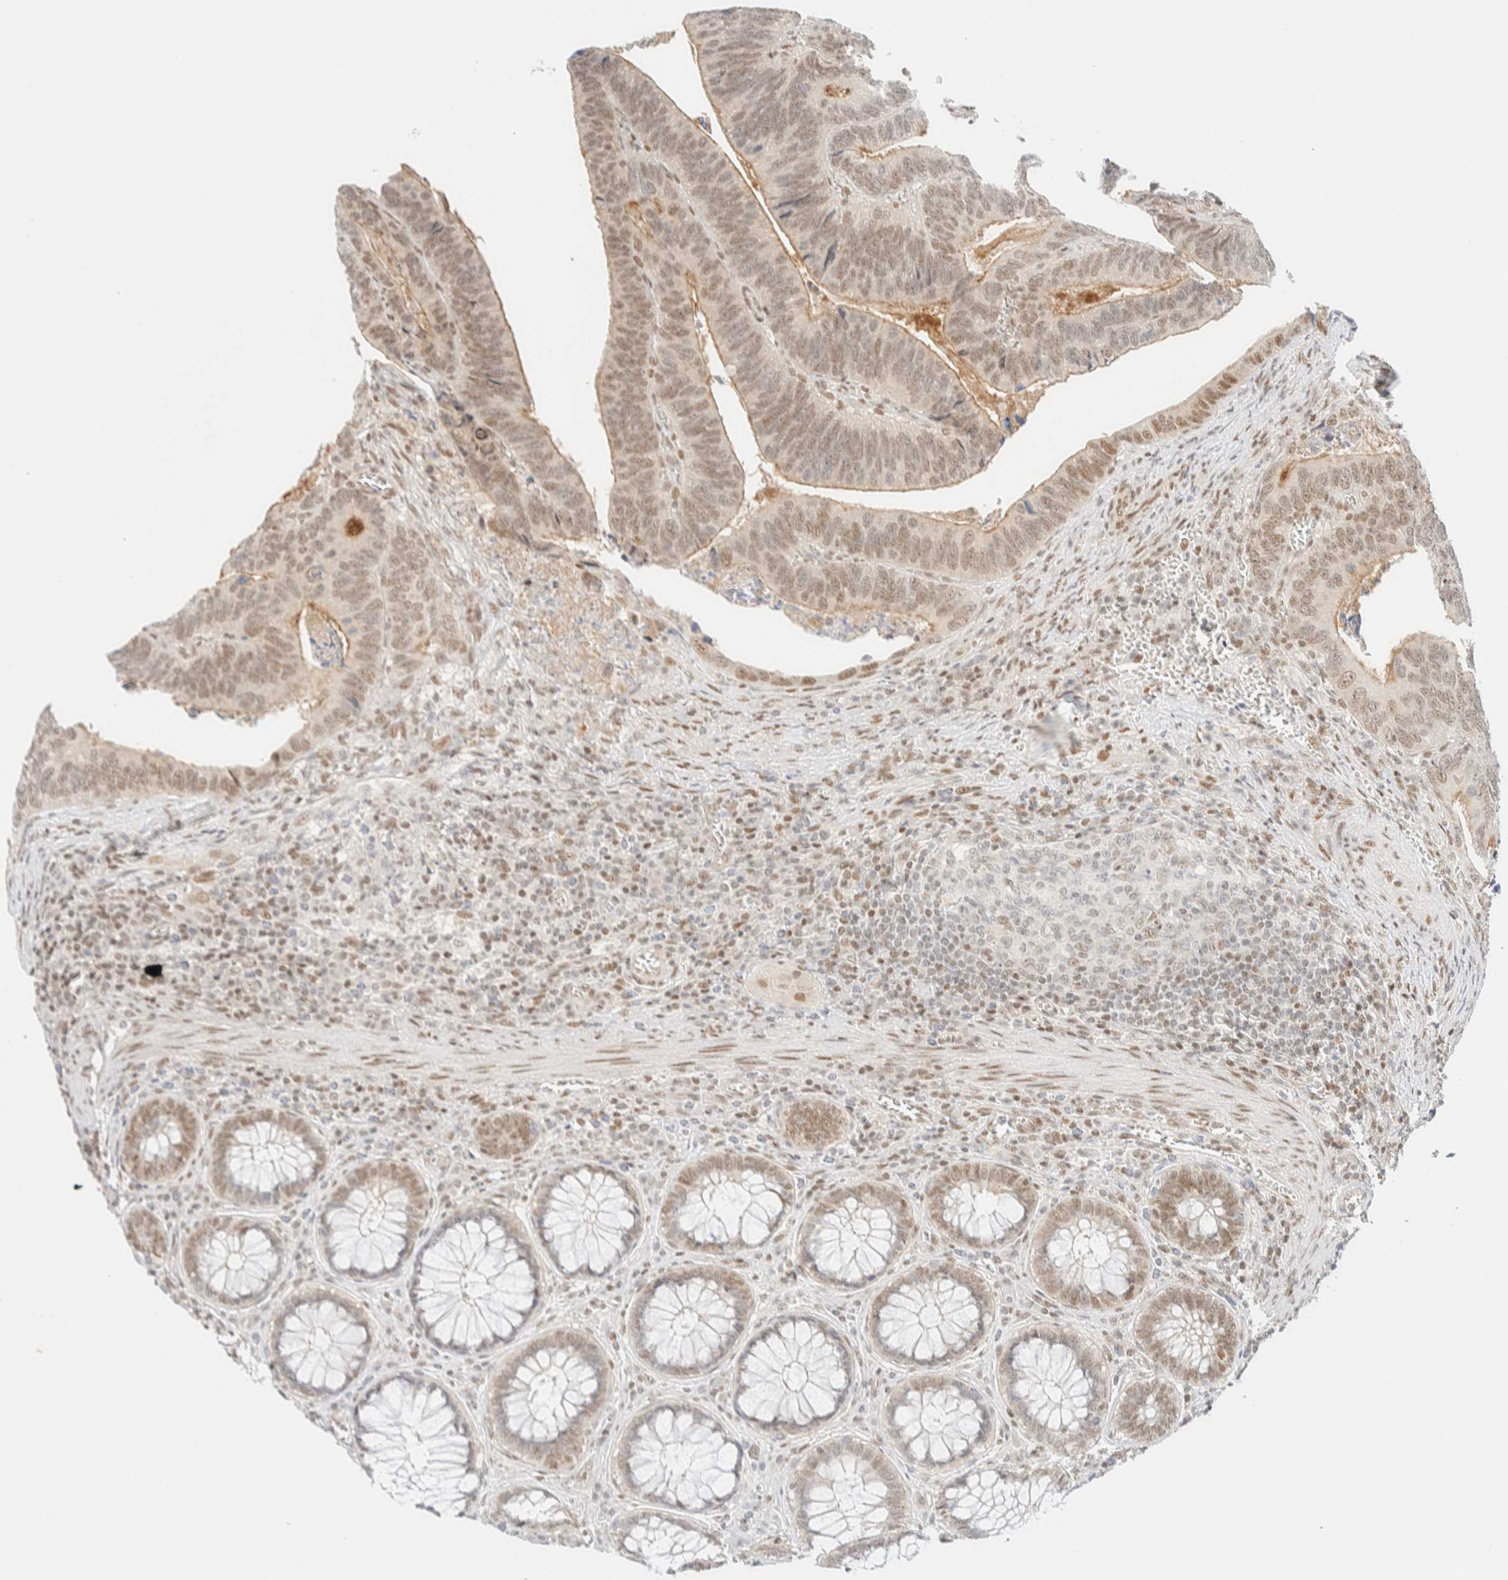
{"staining": {"intensity": "weak", "quantity": ">75%", "location": "nuclear"}, "tissue": "colorectal cancer", "cell_type": "Tumor cells", "image_type": "cancer", "snomed": [{"axis": "morphology", "description": "Inflammation, NOS"}, {"axis": "morphology", "description": "Adenocarcinoma, NOS"}, {"axis": "topography", "description": "Colon"}], "caption": "Colorectal cancer stained with DAB immunohistochemistry exhibits low levels of weak nuclear positivity in about >75% of tumor cells. The protein is stained brown, and the nuclei are stained in blue (DAB IHC with brightfield microscopy, high magnification).", "gene": "PYGO2", "patient": {"sex": "male", "age": 72}}